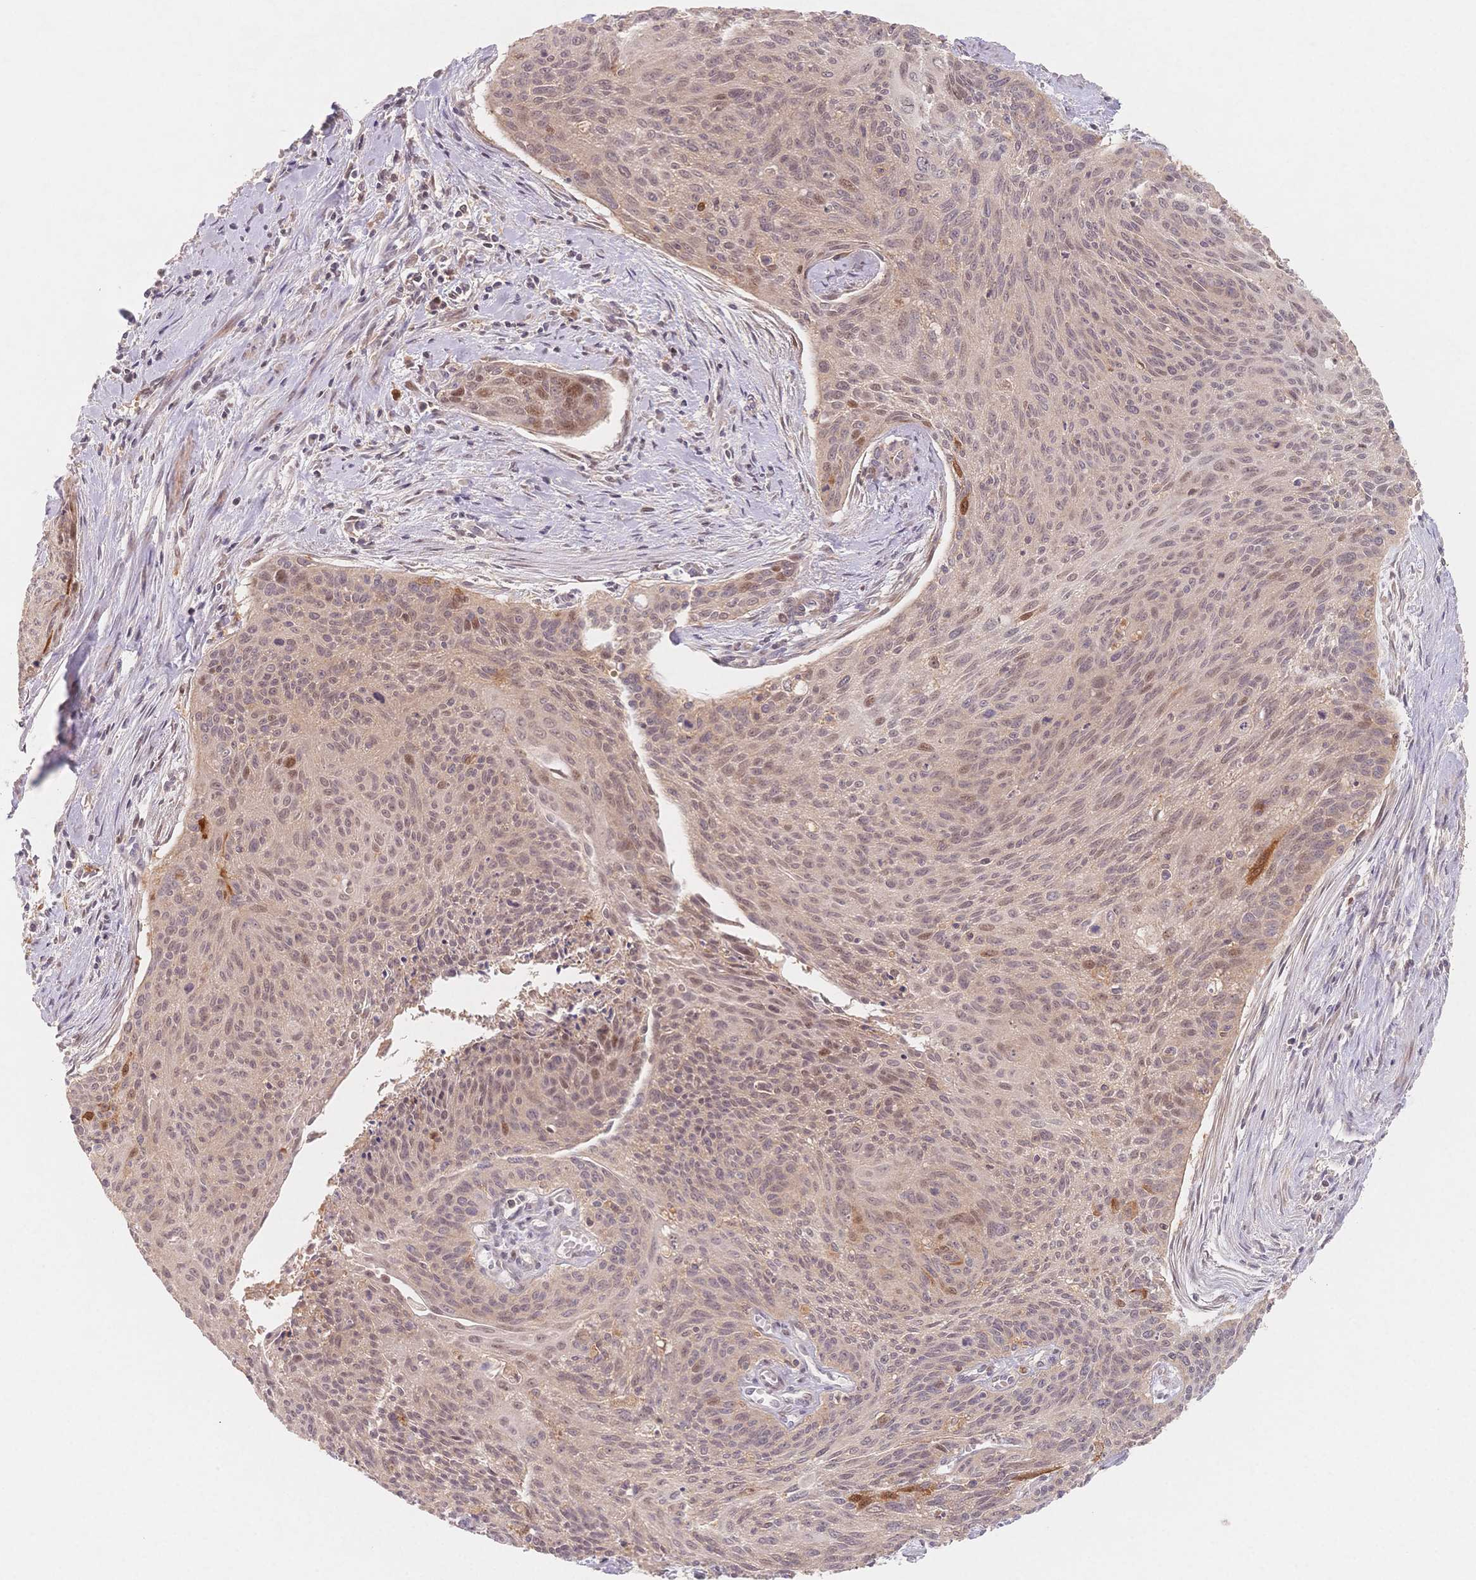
{"staining": {"intensity": "weak", "quantity": "<25%", "location": "nuclear"}, "tissue": "cervical cancer", "cell_type": "Tumor cells", "image_type": "cancer", "snomed": [{"axis": "morphology", "description": "Squamous cell carcinoma, NOS"}, {"axis": "topography", "description": "Cervix"}], "caption": "Tumor cells are negative for brown protein staining in squamous cell carcinoma (cervical). (DAB (3,3'-diaminobenzidine) immunohistochemistry (IHC), high magnification).", "gene": "C12orf75", "patient": {"sex": "female", "age": 55}}